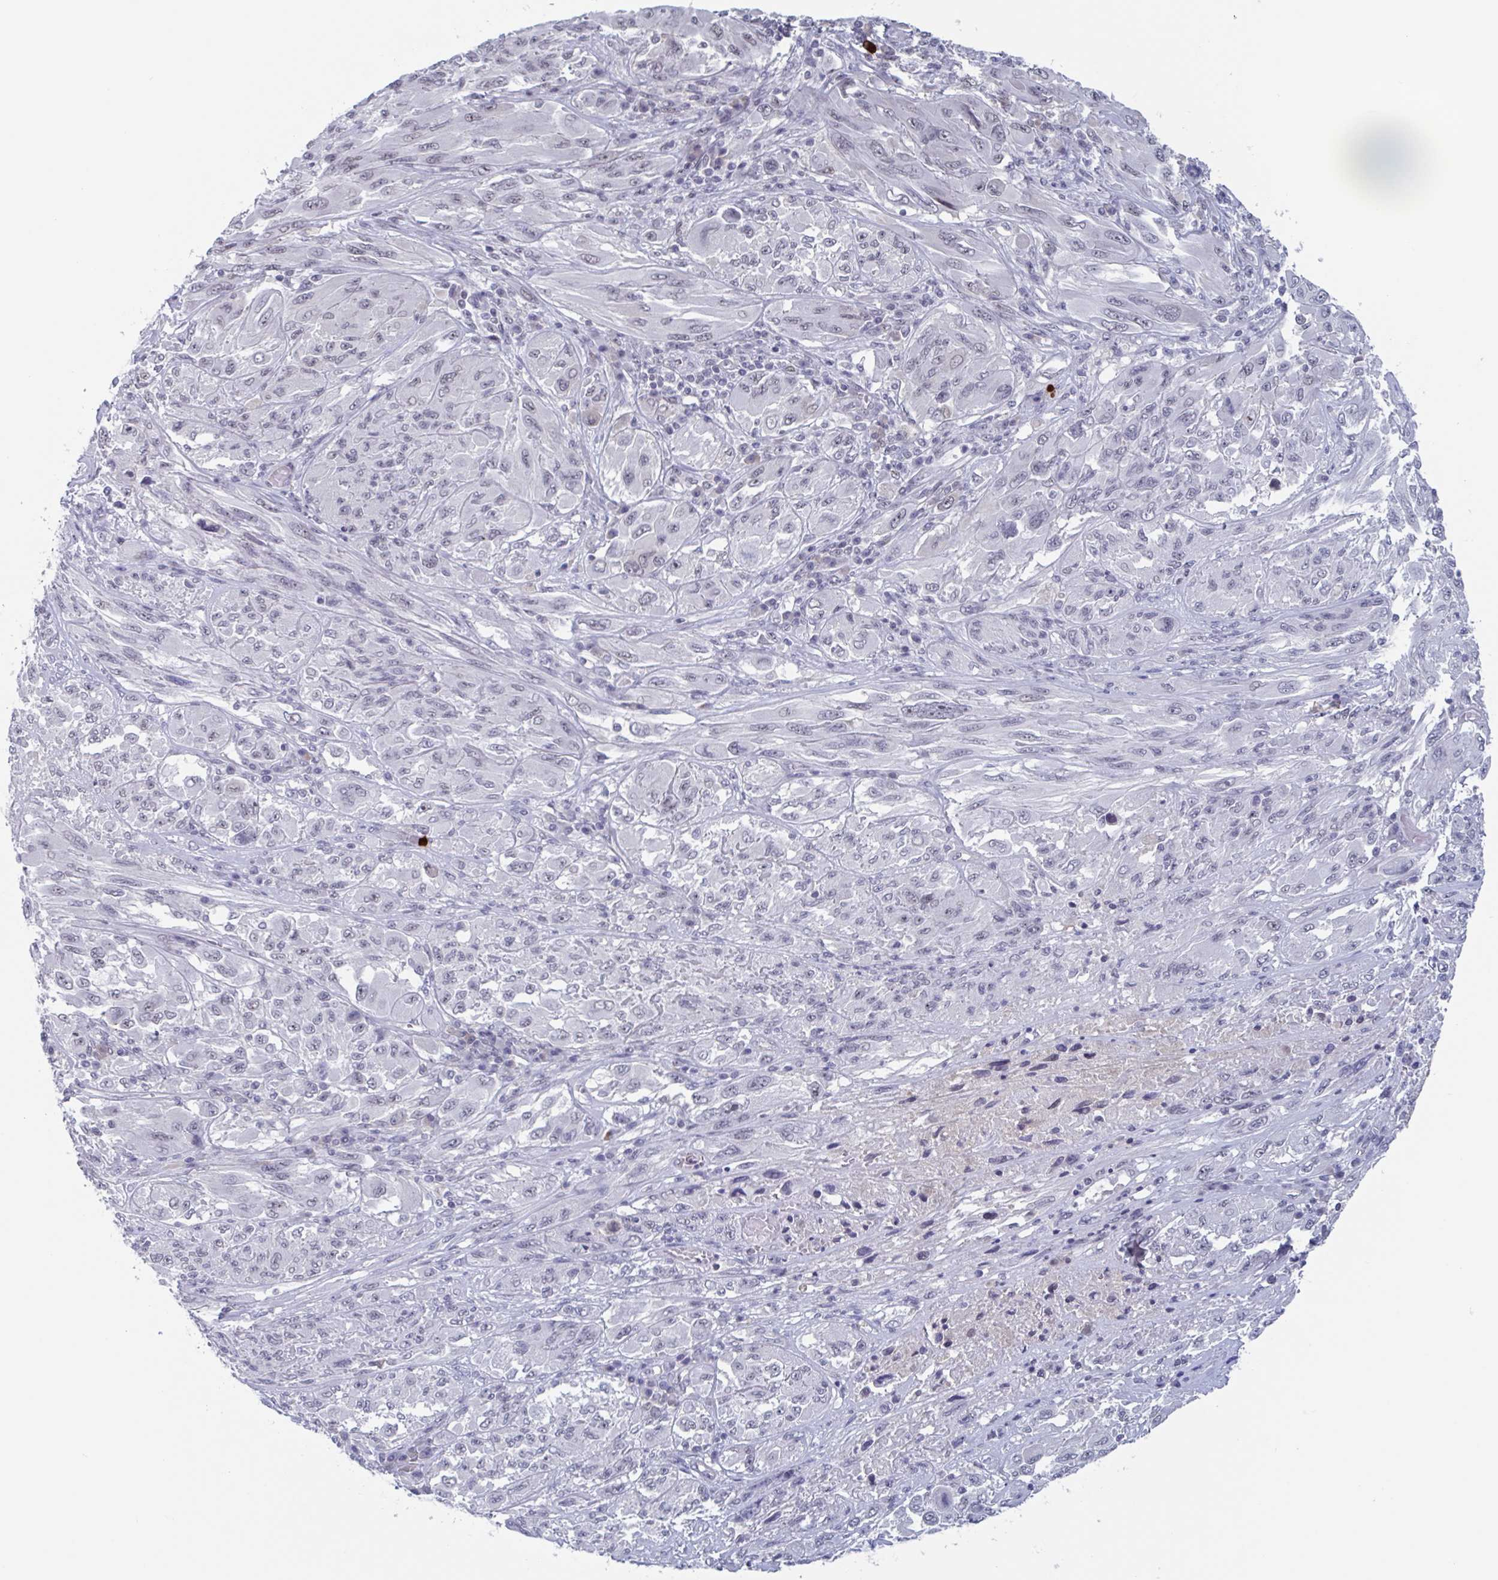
{"staining": {"intensity": "negative", "quantity": "none", "location": "none"}, "tissue": "melanoma", "cell_type": "Tumor cells", "image_type": "cancer", "snomed": [{"axis": "morphology", "description": "Malignant melanoma, NOS"}, {"axis": "topography", "description": "Skin"}], "caption": "Immunohistochemistry of human melanoma displays no staining in tumor cells.", "gene": "KDM4D", "patient": {"sex": "female", "age": 91}}